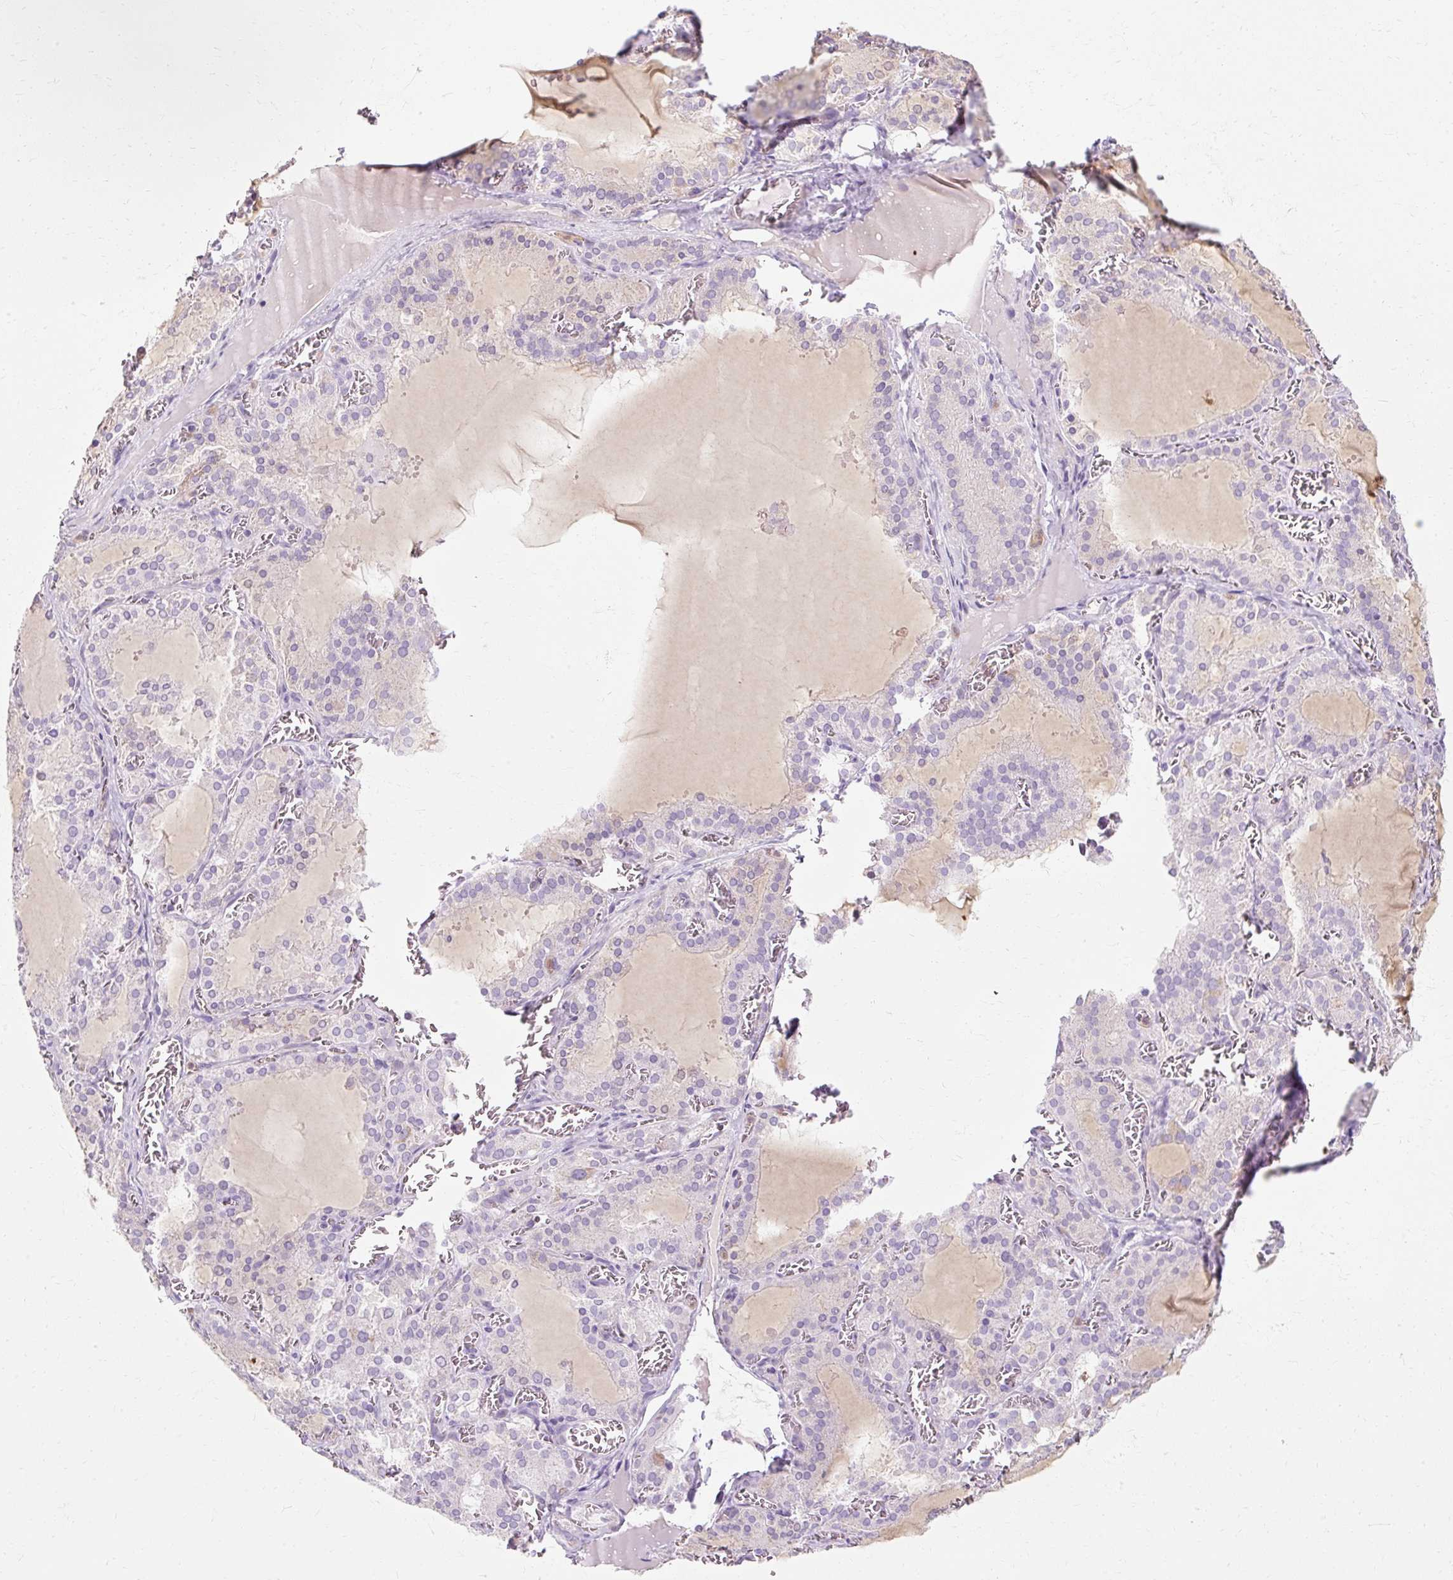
{"staining": {"intensity": "negative", "quantity": "none", "location": "none"}, "tissue": "thyroid gland", "cell_type": "Glandular cells", "image_type": "normal", "snomed": [{"axis": "morphology", "description": "Normal tissue, NOS"}, {"axis": "topography", "description": "Thyroid gland"}], "caption": "The photomicrograph exhibits no significant expression in glandular cells of thyroid gland.", "gene": "HSD11B1", "patient": {"sex": "female", "age": 30}}